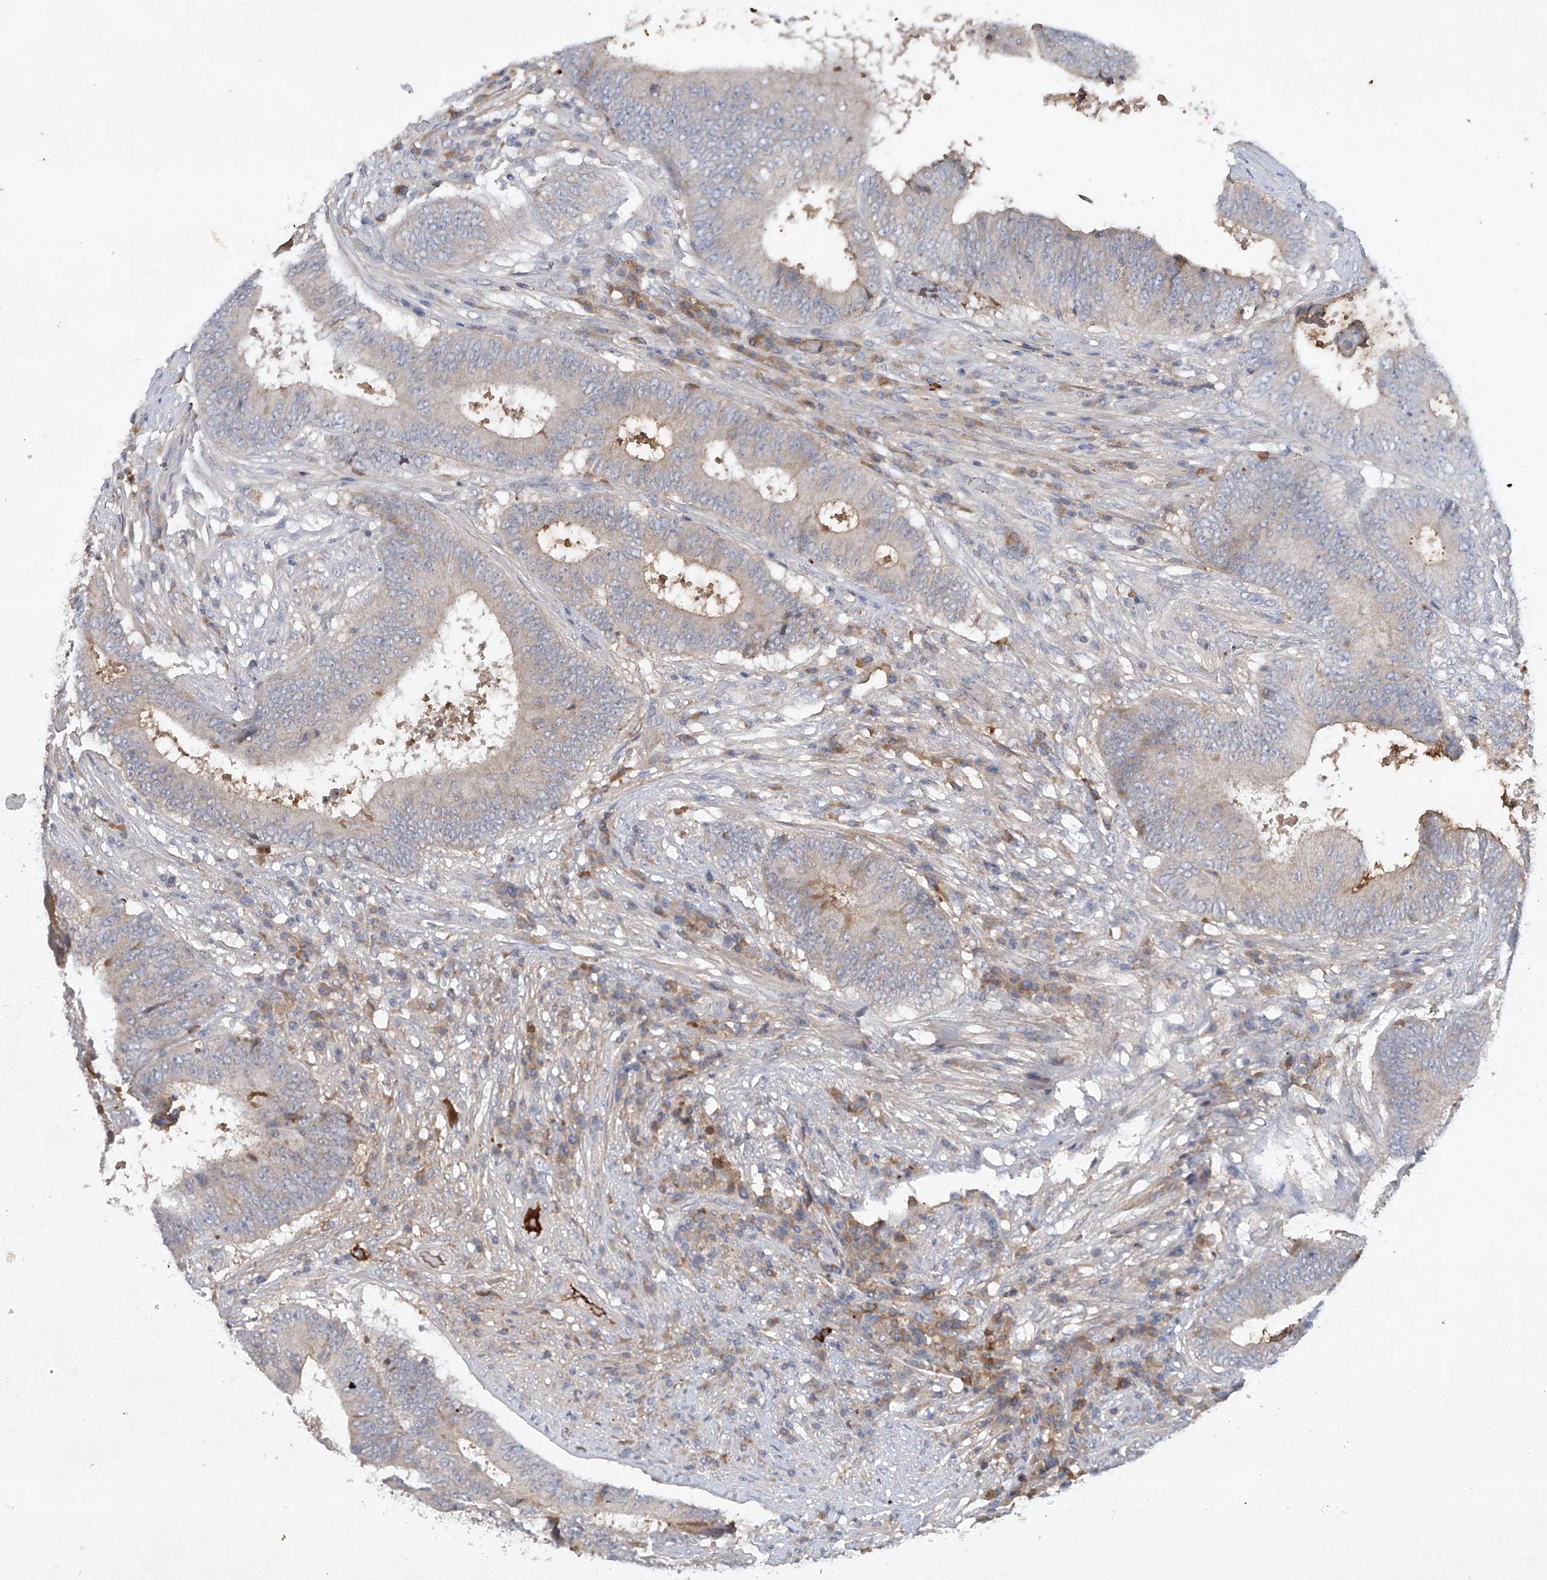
{"staining": {"intensity": "weak", "quantity": "<25%", "location": "cytoplasmic/membranous"}, "tissue": "colorectal cancer", "cell_type": "Tumor cells", "image_type": "cancer", "snomed": [{"axis": "morphology", "description": "Adenocarcinoma, NOS"}, {"axis": "topography", "description": "Rectum"}], "caption": "Colorectal cancer stained for a protein using IHC demonstrates no expression tumor cells.", "gene": "HAS3", "patient": {"sex": "male", "age": 72}}